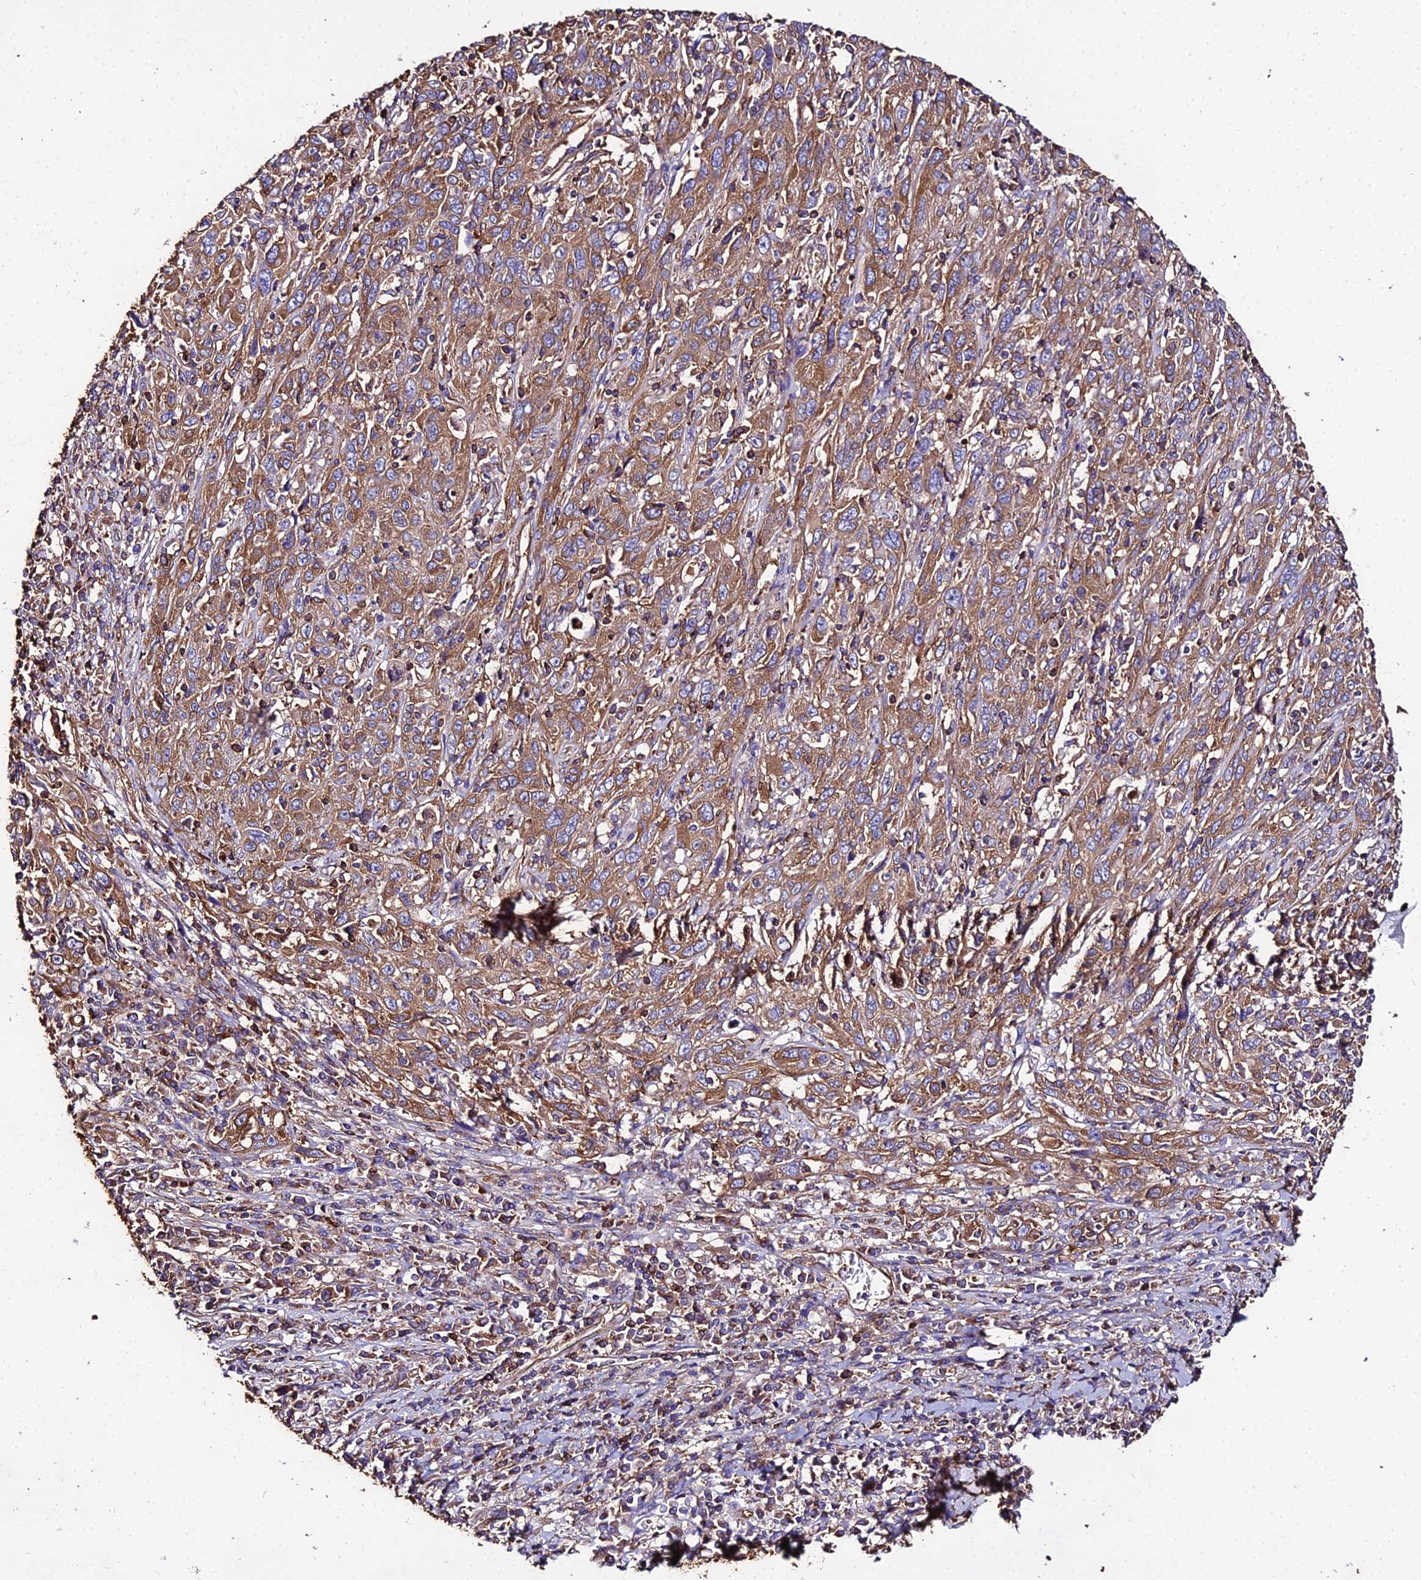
{"staining": {"intensity": "moderate", "quantity": "25%-75%", "location": "cytoplasmic/membranous"}, "tissue": "cervical cancer", "cell_type": "Tumor cells", "image_type": "cancer", "snomed": [{"axis": "morphology", "description": "Squamous cell carcinoma, NOS"}, {"axis": "topography", "description": "Cervix"}], "caption": "The immunohistochemical stain shows moderate cytoplasmic/membranous positivity in tumor cells of cervical cancer (squamous cell carcinoma) tissue.", "gene": "TUBA3D", "patient": {"sex": "female", "age": 46}}